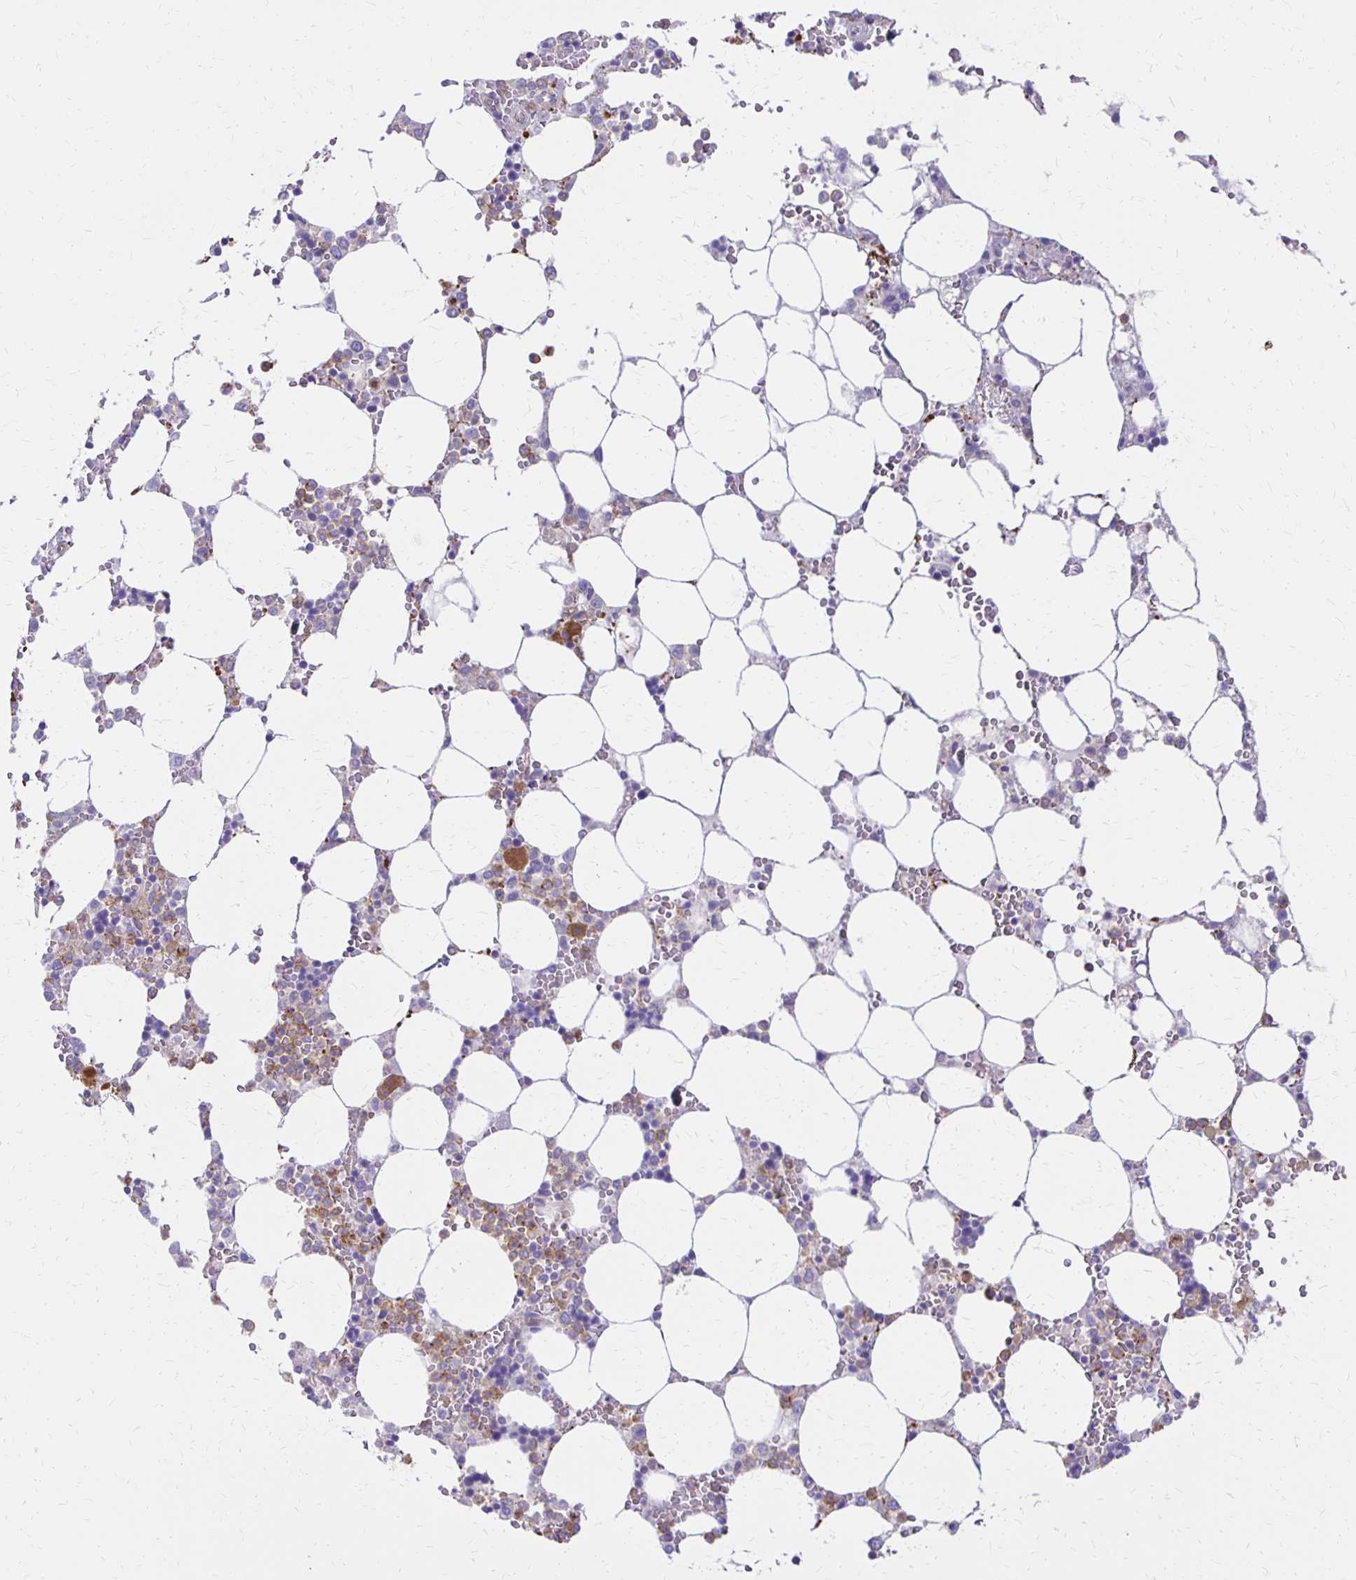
{"staining": {"intensity": "moderate", "quantity": "25%-75%", "location": "cytoplasmic/membranous"}, "tissue": "bone marrow", "cell_type": "Hematopoietic cells", "image_type": "normal", "snomed": [{"axis": "morphology", "description": "Normal tissue, NOS"}, {"axis": "topography", "description": "Bone marrow"}], "caption": "This micrograph reveals benign bone marrow stained with immunohistochemistry to label a protein in brown. The cytoplasmic/membranous of hematopoietic cells show moderate positivity for the protein. Nuclei are counter-stained blue.", "gene": "TTYH1", "patient": {"sex": "male", "age": 64}}